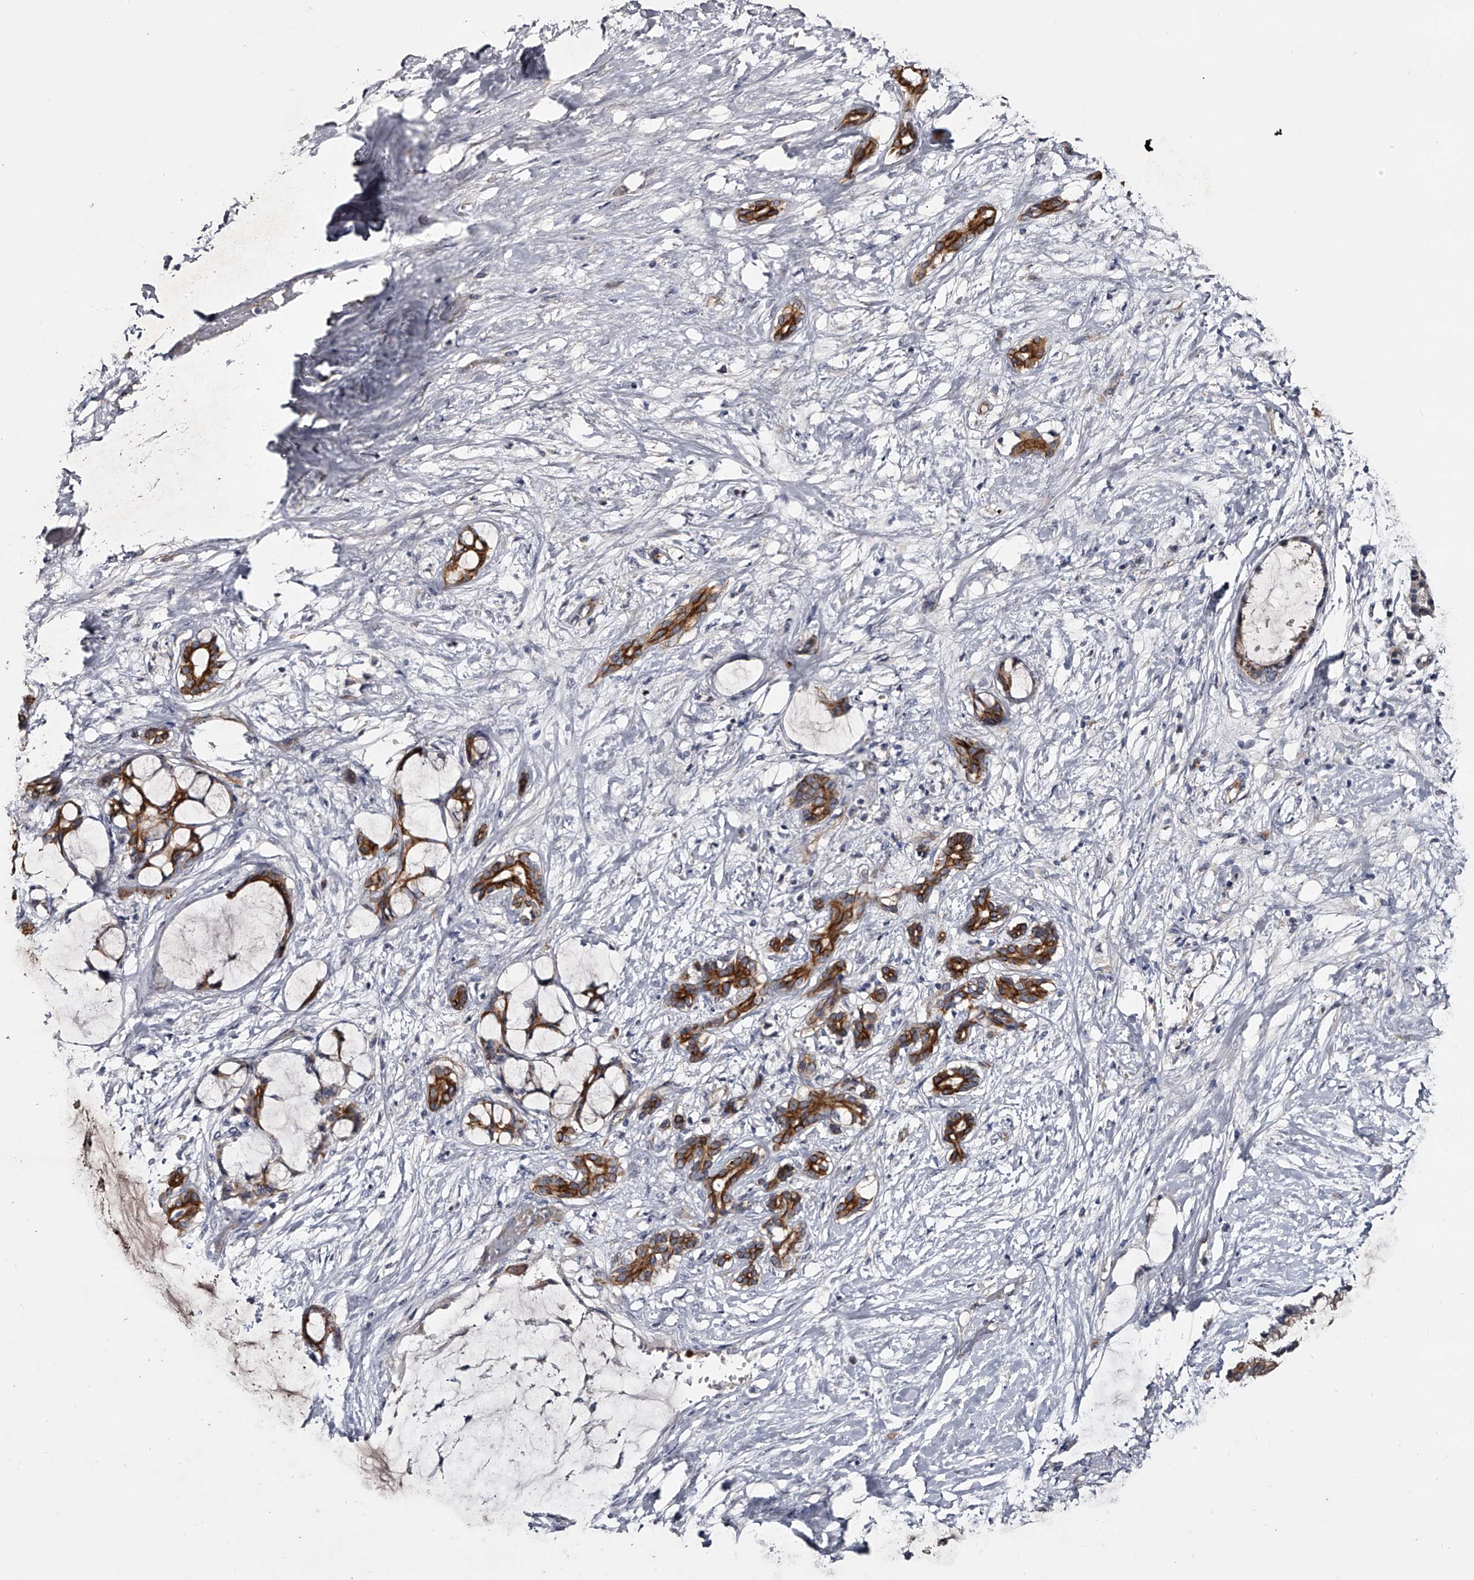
{"staining": {"intensity": "strong", "quantity": ">75%", "location": "cytoplasmic/membranous"}, "tissue": "pancreatic cancer", "cell_type": "Tumor cells", "image_type": "cancer", "snomed": [{"axis": "morphology", "description": "Adenocarcinoma, NOS"}, {"axis": "topography", "description": "Pancreas"}], "caption": "Protein staining reveals strong cytoplasmic/membranous staining in about >75% of tumor cells in pancreatic cancer. (brown staining indicates protein expression, while blue staining denotes nuclei).", "gene": "MDN1", "patient": {"sex": "male", "age": 41}}